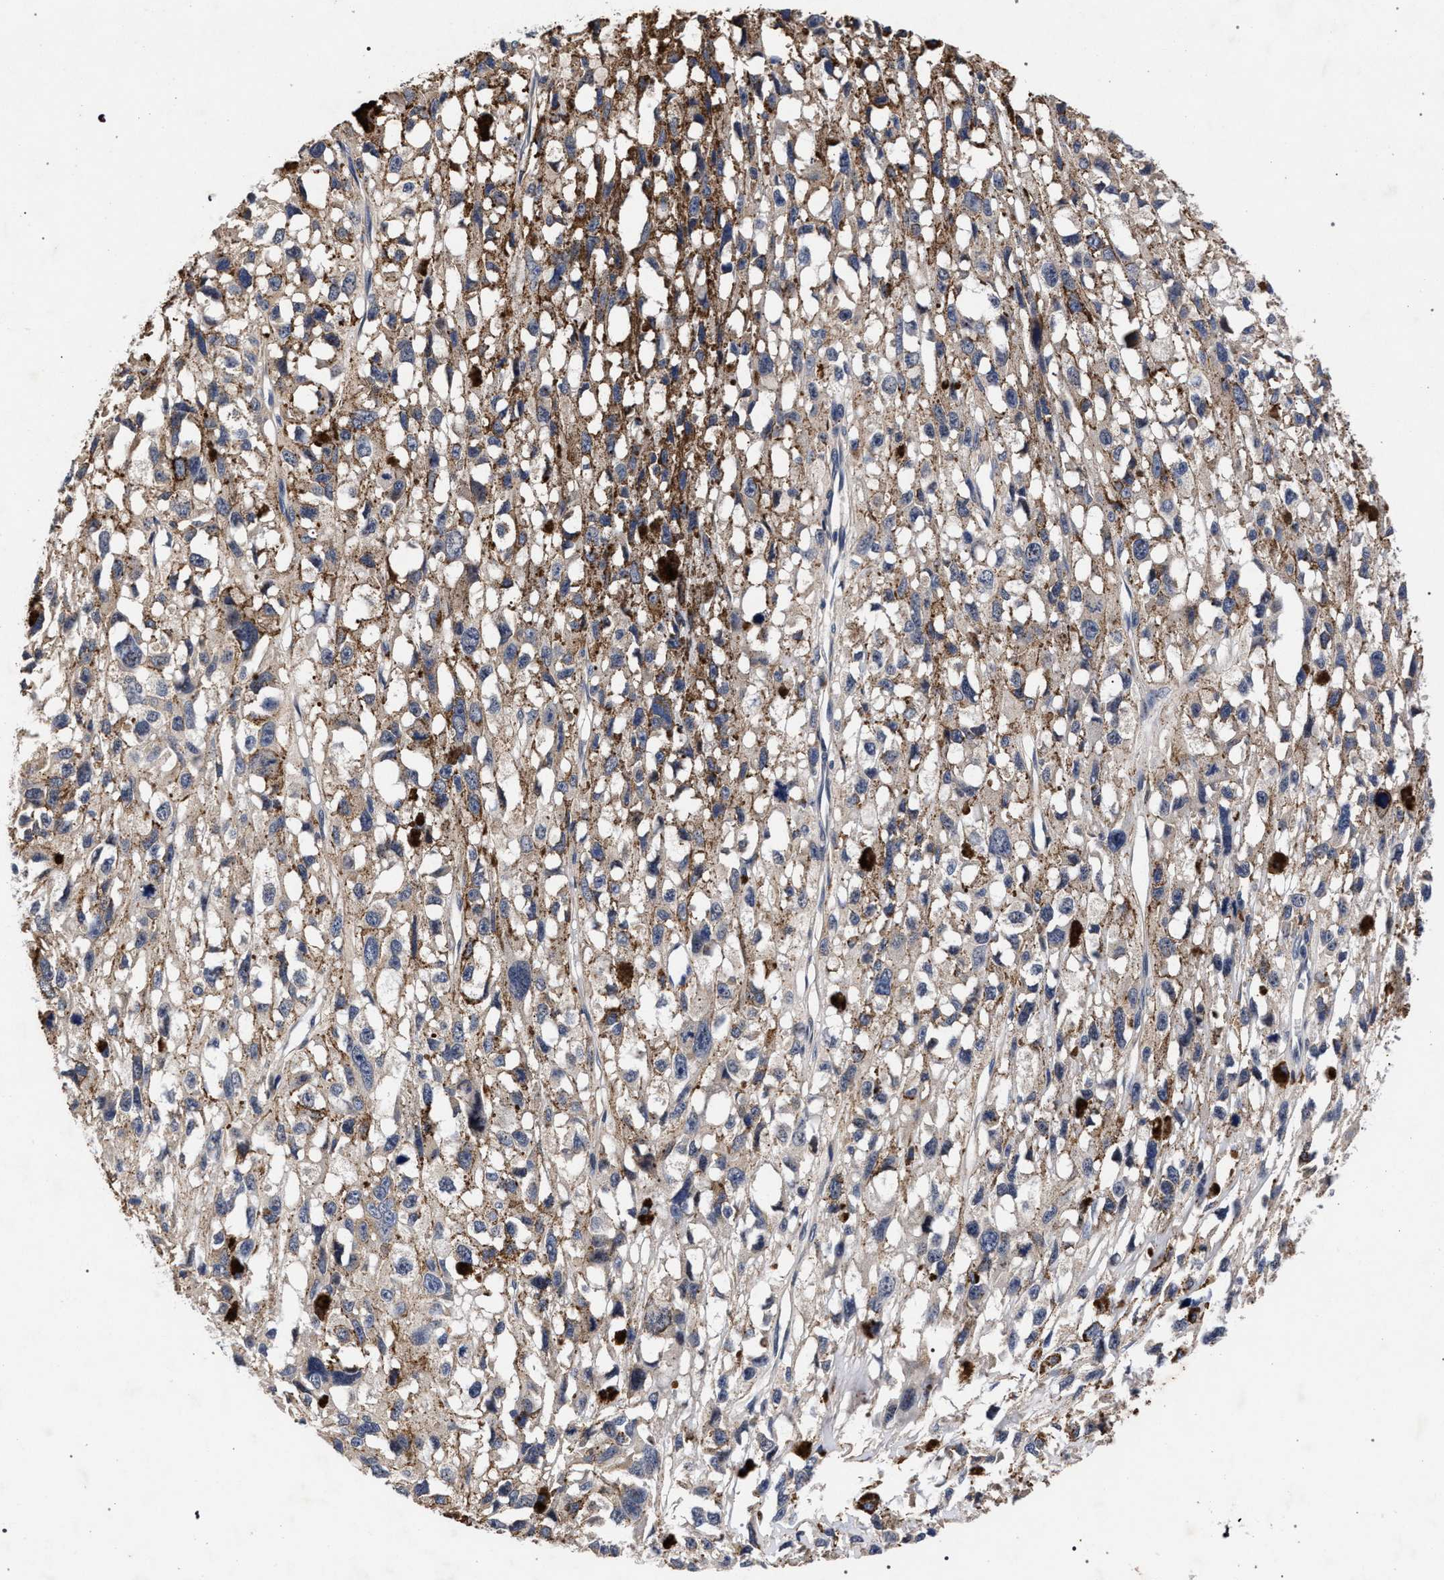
{"staining": {"intensity": "negative", "quantity": "none", "location": "none"}, "tissue": "melanoma", "cell_type": "Tumor cells", "image_type": "cancer", "snomed": [{"axis": "morphology", "description": "Malignant melanoma, Metastatic site"}, {"axis": "topography", "description": "Lymph node"}], "caption": "There is no significant staining in tumor cells of malignant melanoma (metastatic site). (DAB (3,3'-diaminobenzidine) IHC, high magnification).", "gene": "CFAP95", "patient": {"sex": "male", "age": 59}}